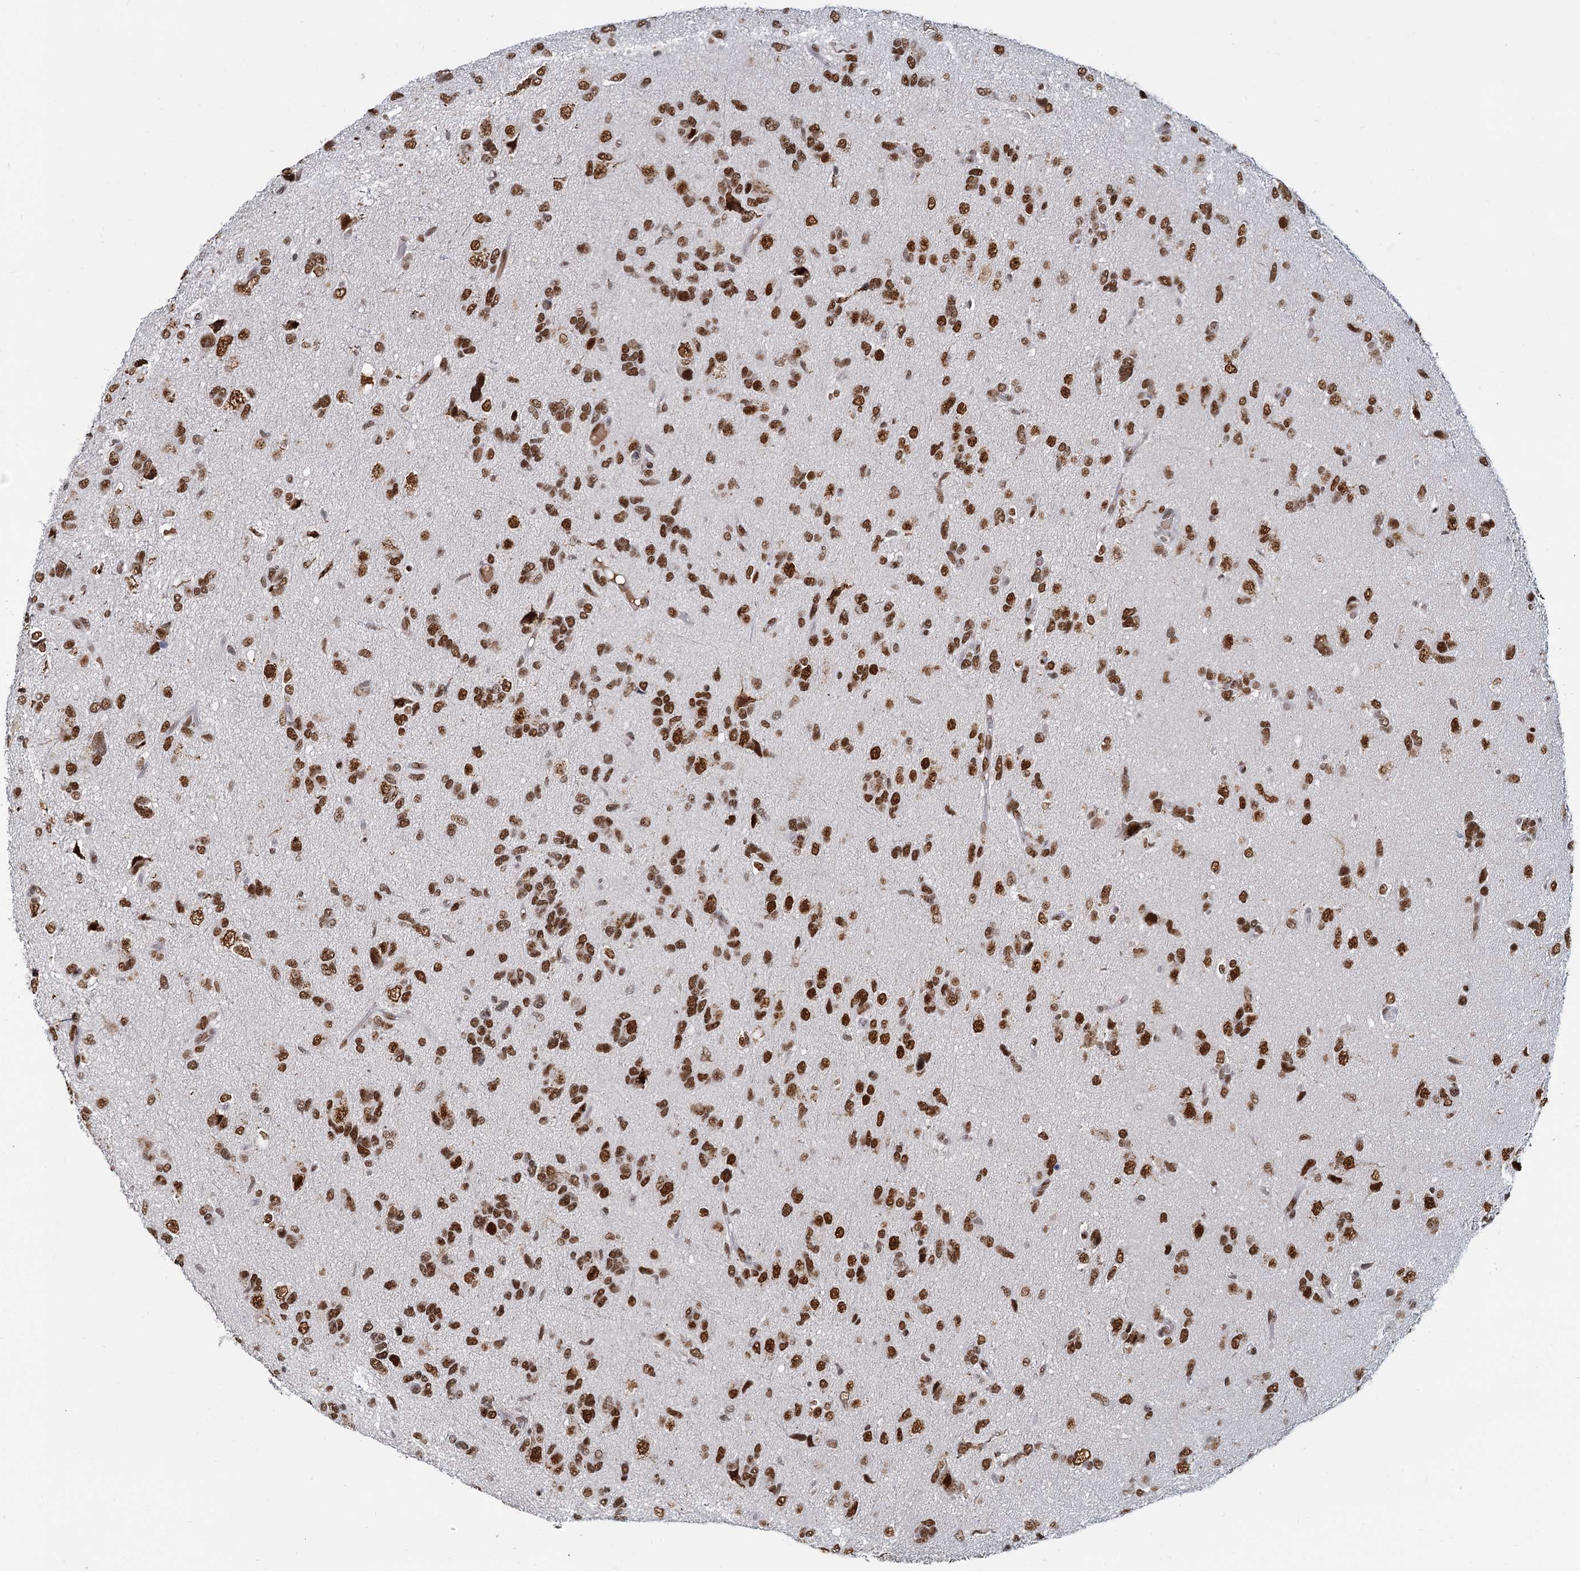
{"staining": {"intensity": "strong", "quantity": ">75%", "location": "nuclear"}, "tissue": "glioma", "cell_type": "Tumor cells", "image_type": "cancer", "snomed": [{"axis": "morphology", "description": "Glioma, malignant, High grade"}, {"axis": "topography", "description": "Brain"}], "caption": "Immunohistochemistry histopathology image of malignant glioma (high-grade) stained for a protein (brown), which shows high levels of strong nuclear expression in about >75% of tumor cells.", "gene": "RPRD1A", "patient": {"sex": "female", "age": 59}}